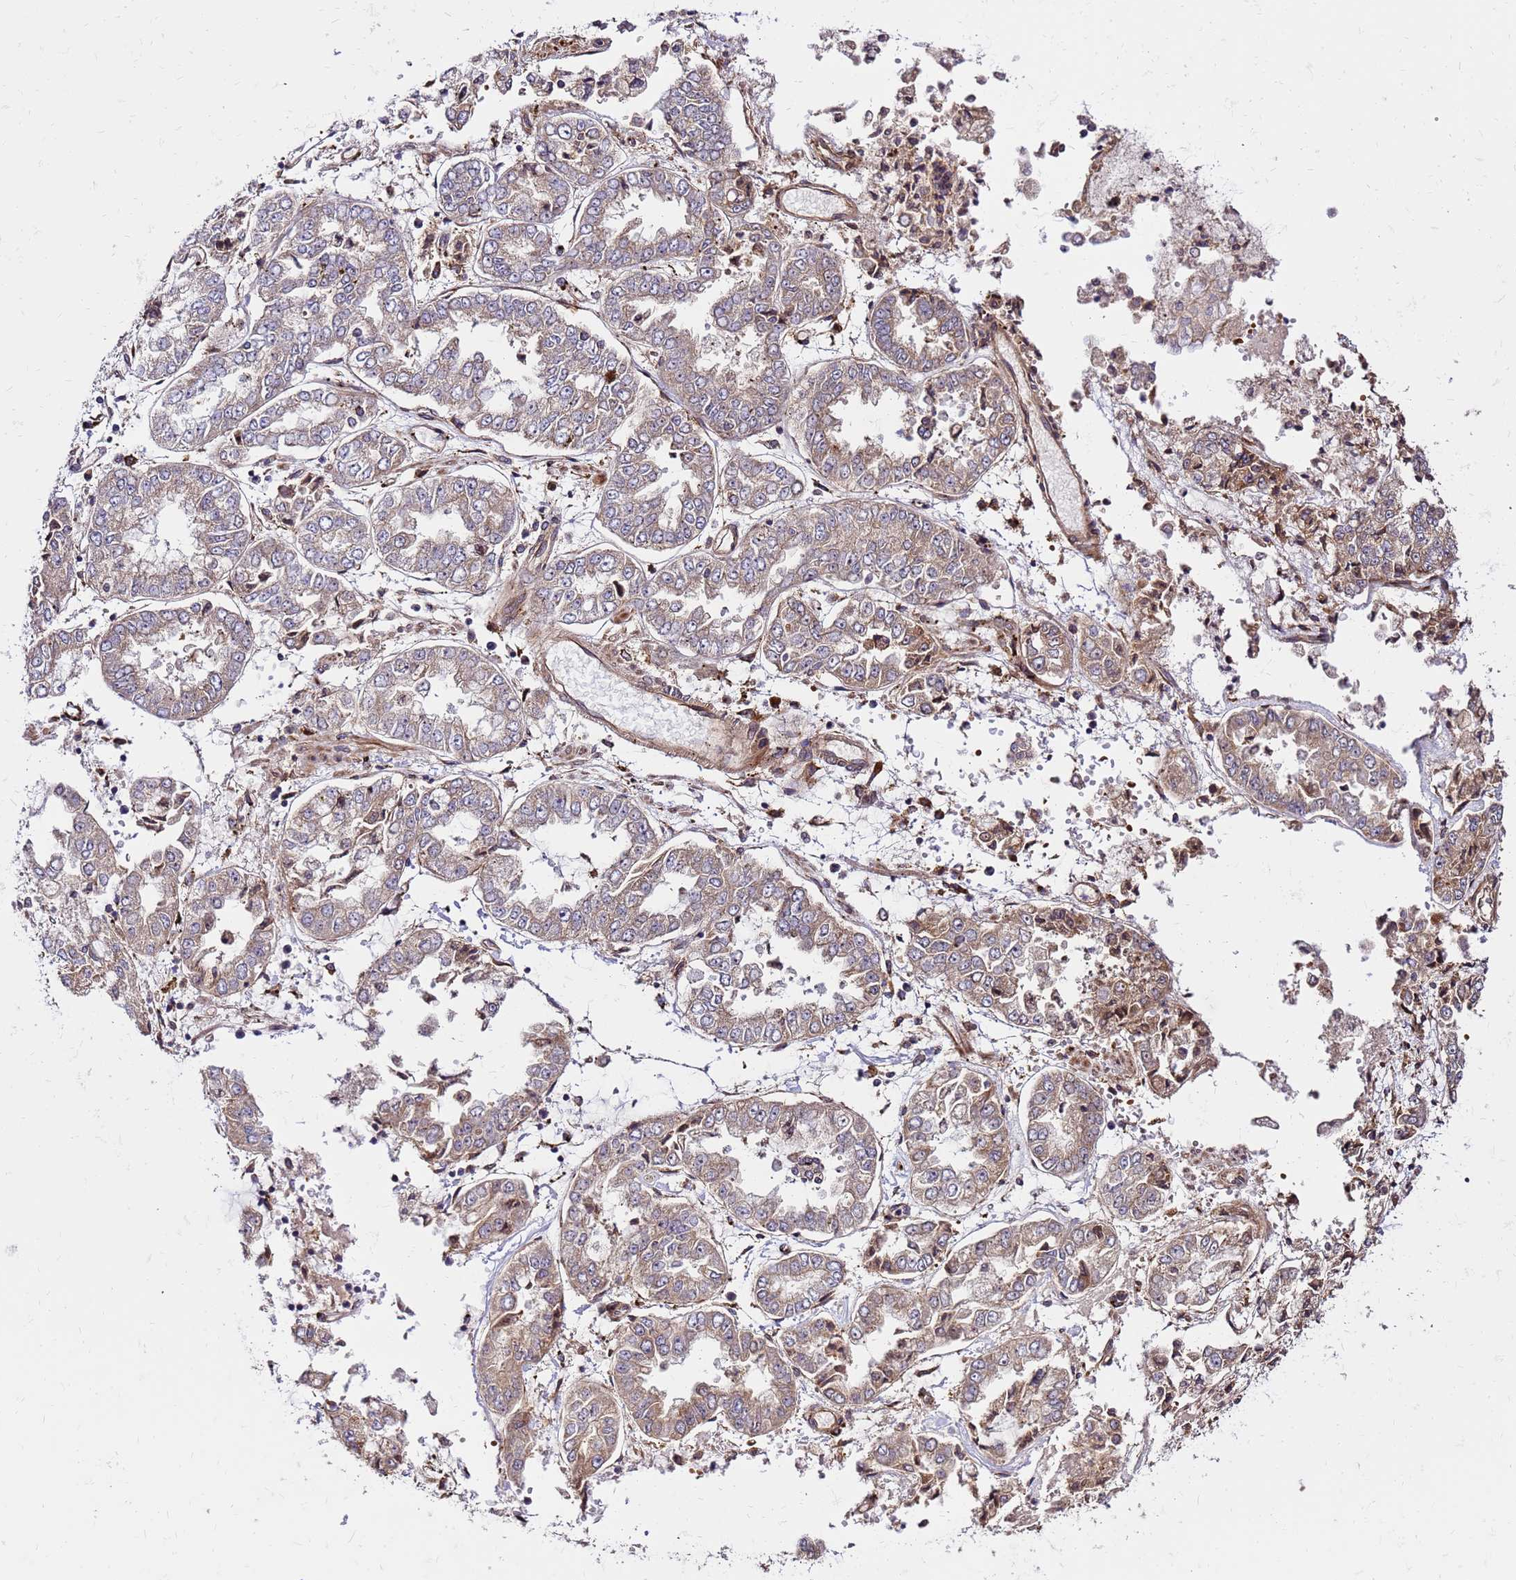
{"staining": {"intensity": "moderate", "quantity": ">75%", "location": "cytoplasmic/membranous"}, "tissue": "stomach cancer", "cell_type": "Tumor cells", "image_type": "cancer", "snomed": [{"axis": "morphology", "description": "Adenocarcinoma, NOS"}, {"axis": "topography", "description": "Stomach"}], "caption": "Tumor cells demonstrate medium levels of moderate cytoplasmic/membranous positivity in about >75% of cells in stomach adenocarcinoma.", "gene": "WWC2", "patient": {"sex": "male", "age": 76}}